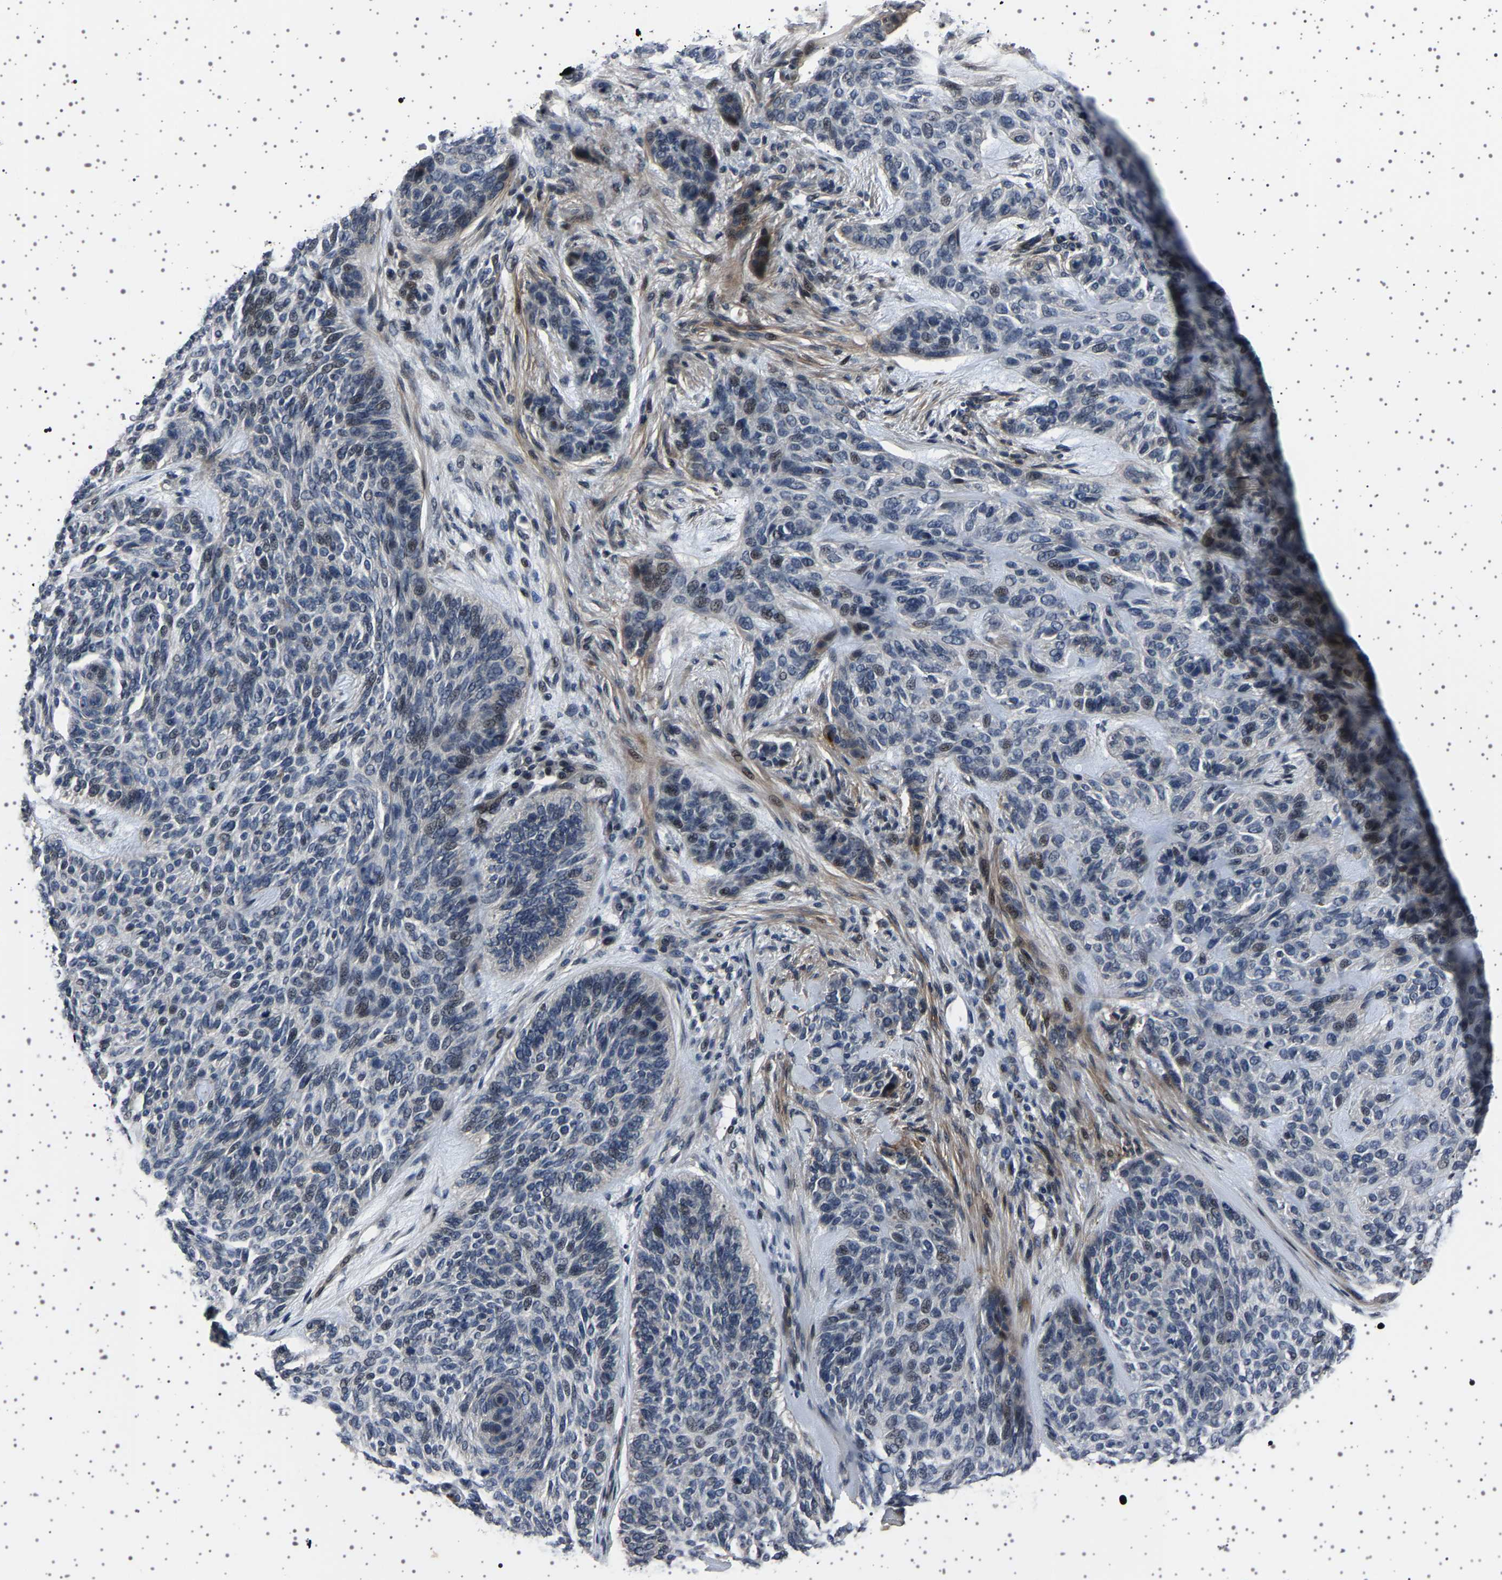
{"staining": {"intensity": "weak", "quantity": "<25%", "location": "nuclear"}, "tissue": "skin cancer", "cell_type": "Tumor cells", "image_type": "cancer", "snomed": [{"axis": "morphology", "description": "Basal cell carcinoma"}, {"axis": "topography", "description": "Skin"}], "caption": "Basal cell carcinoma (skin) stained for a protein using immunohistochemistry (IHC) demonstrates no positivity tumor cells.", "gene": "PAK5", "patient": {"sex": "male", "age": 55}}